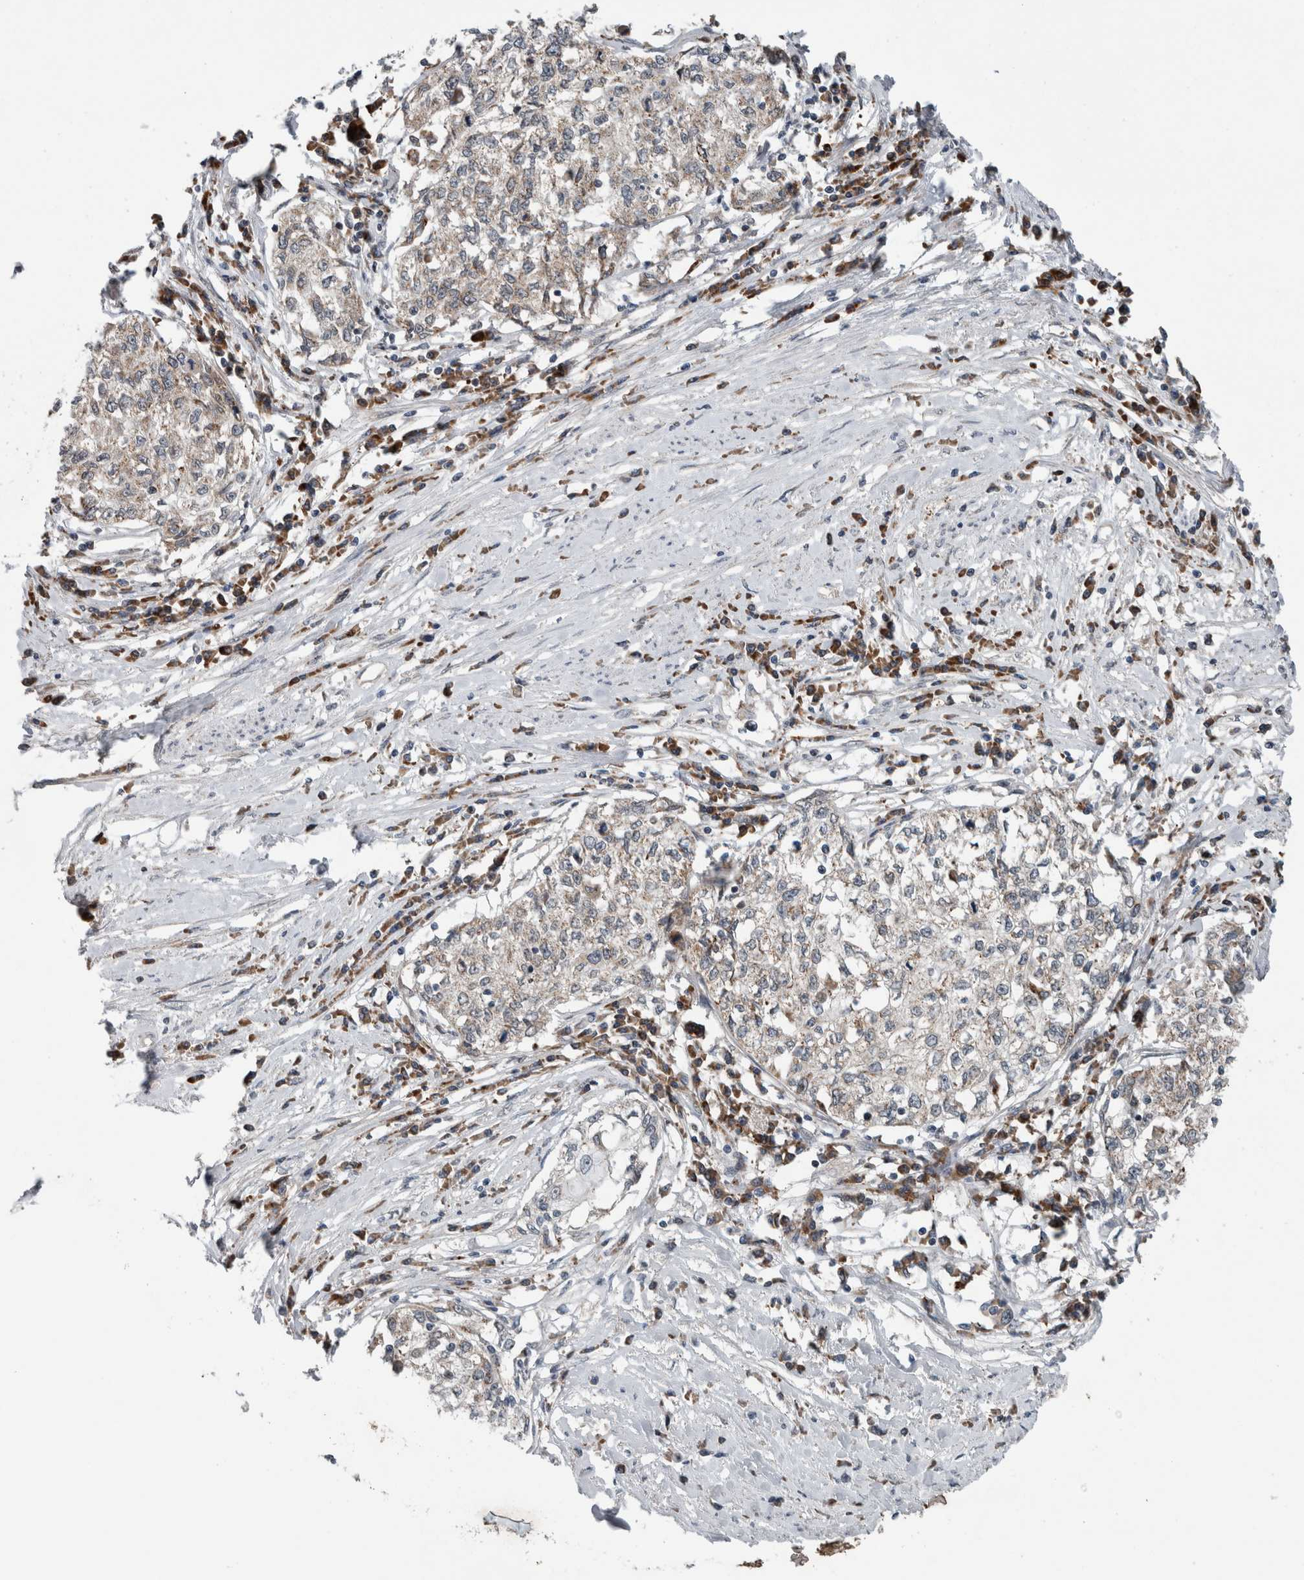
{"staining": {"intensity": "weak", "quantity": "<25%", "location": "cytoplasmic/membranous"}, "tissue": "cervical cancer", "cell_type": "Tumor cells", "image_type": "cancer", "snomed": [{"axis": "morphology", "description": "Squamous cell carcinoma, NOS"}, {"axis": "topography", "description": "Cervix"}], "caption": "Human cervical squamous cell carcinoma stained for a protein using IHC displays no staining in tumor cells.", "gene": "GBA2", "patient": {"sex": "female", "age": 57}}